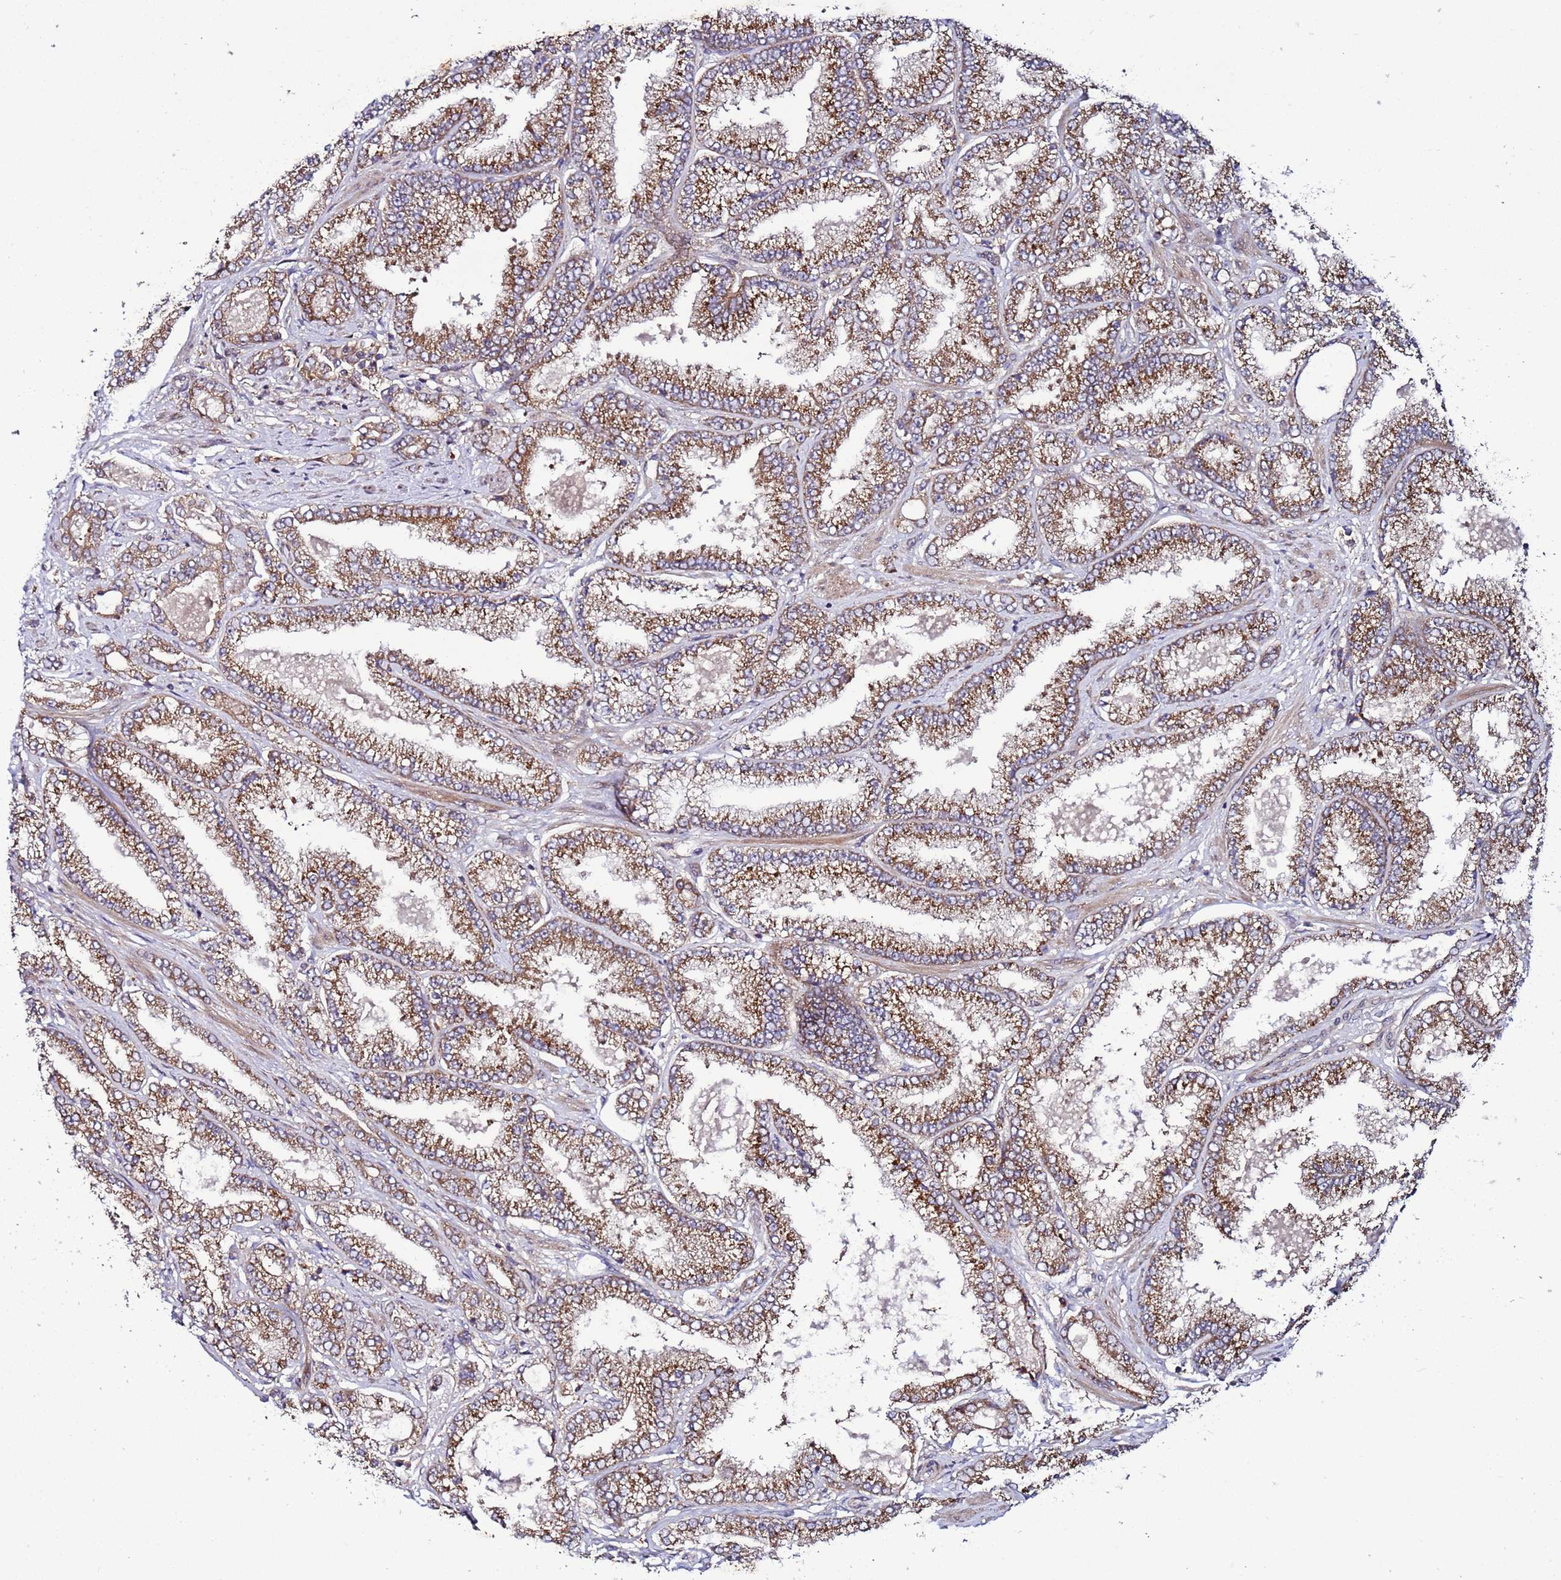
{"staining": {"intensity": "strong", "quantity": ">75%", "location": "cytoplasmic/membranous"}, "tissue": "prostate cancer", "cell_type": "Tumor cells", "image_type": "cancer", "snomed": [{"axis": "morphology", "description": "Adenocarcinoma, High grade"}, {"axis": "topography", "description": "Prostate"}], "caption": "A histopathology image of high-grade adenocarcinoma (prostate) stained for a protein reveals strong cytoplasmic/membranous brown staining in tumor cells.", "gene": "TMEM176B", "patient": {"sex": "male", "age": 68}}